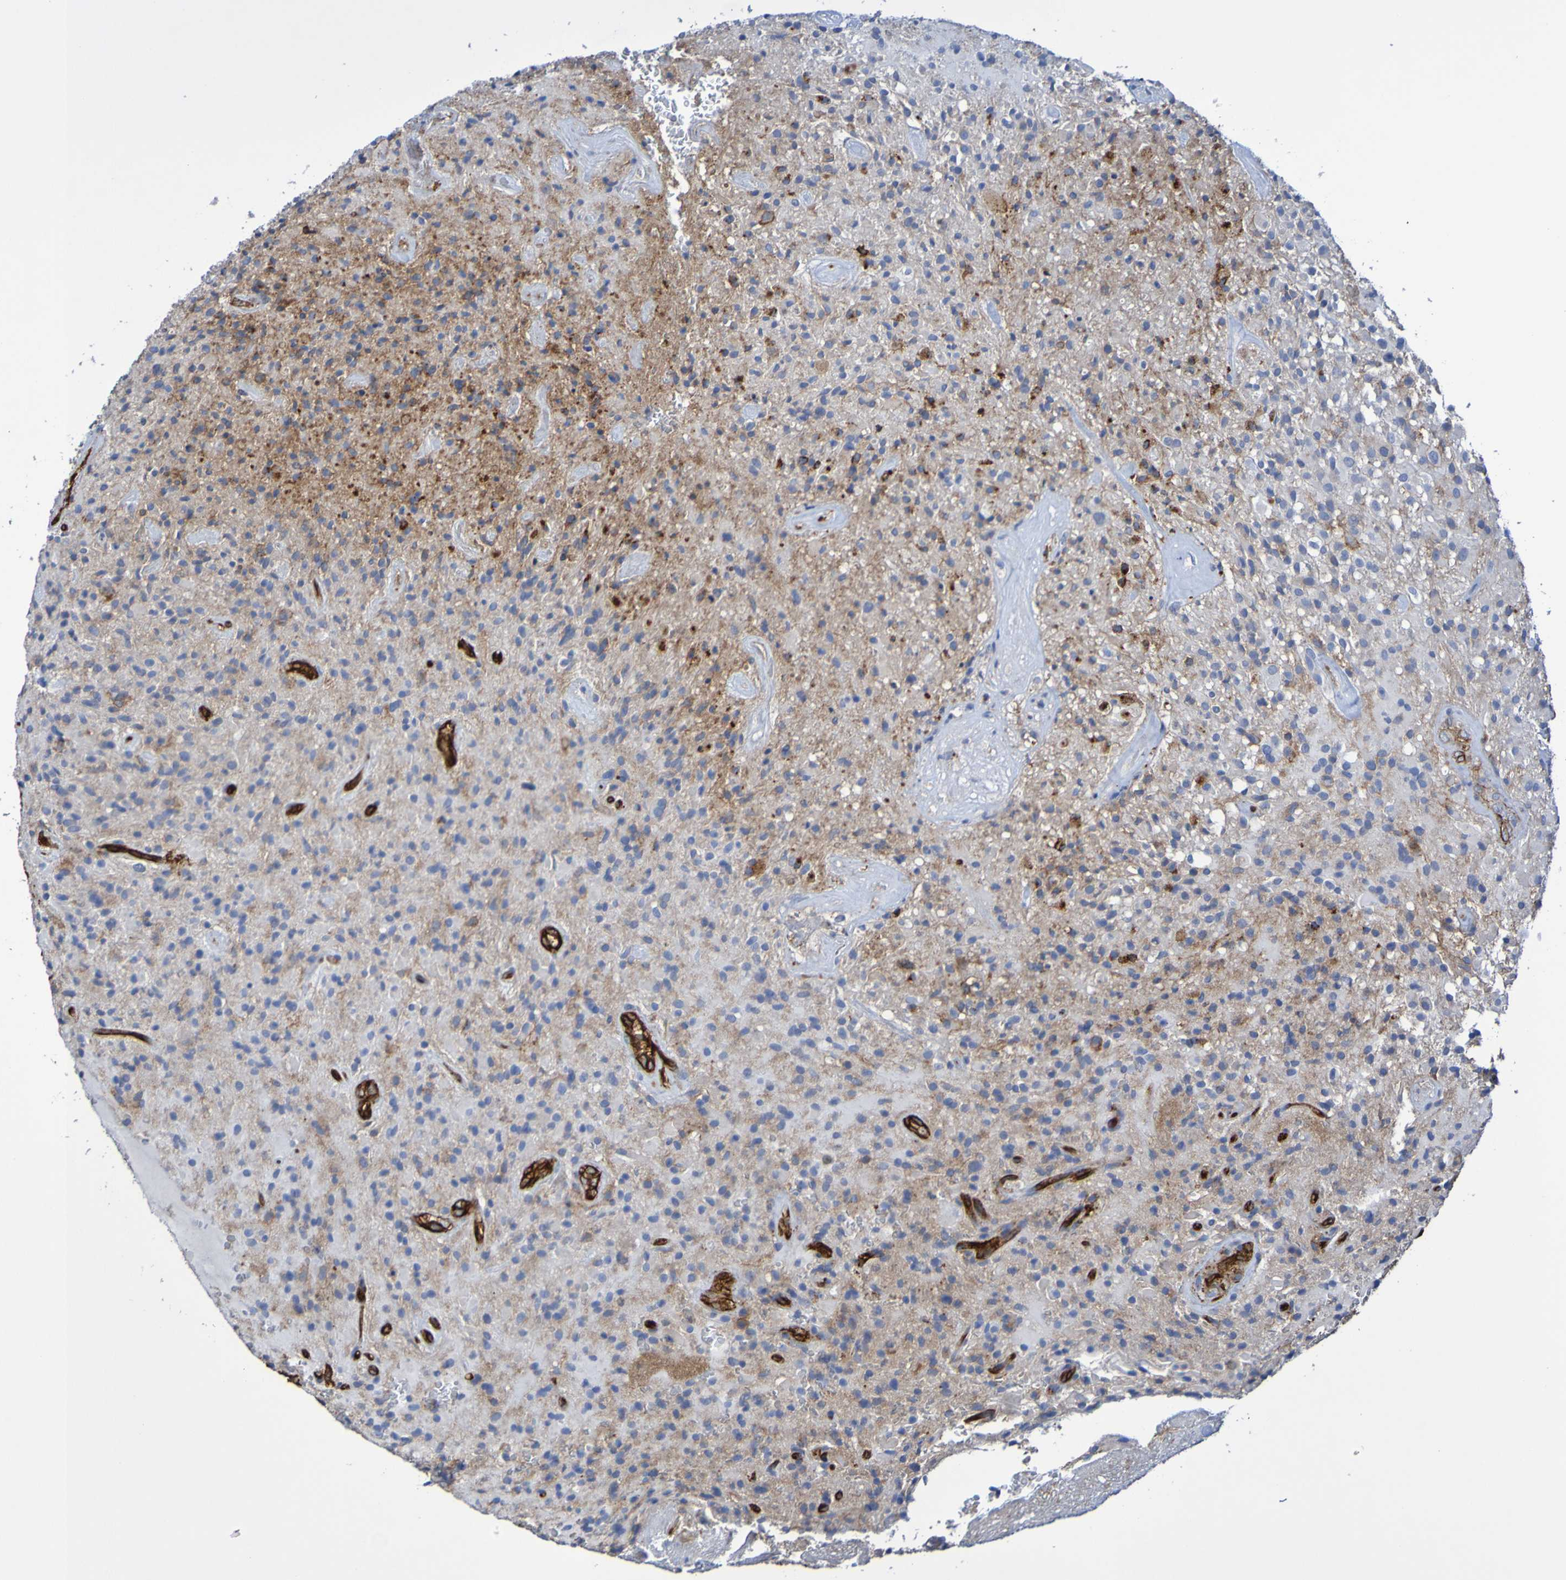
{"staining": {"intensity": "negative", "quantity": "none", "location": "none"}, "tissue": "glioma", "cell_type": "Tumor cells", "image_type": "cancer", "snomed": [{"axis": "morphology", "description": "Glioma, malignant, High grade"}, {"axis": "topography", "description": "Brain"}], "caption": "There is no significant staining in tumor cells of glioma.", "gene": "SLC3A2", "patient": {"sex": "male", "age": 71}}